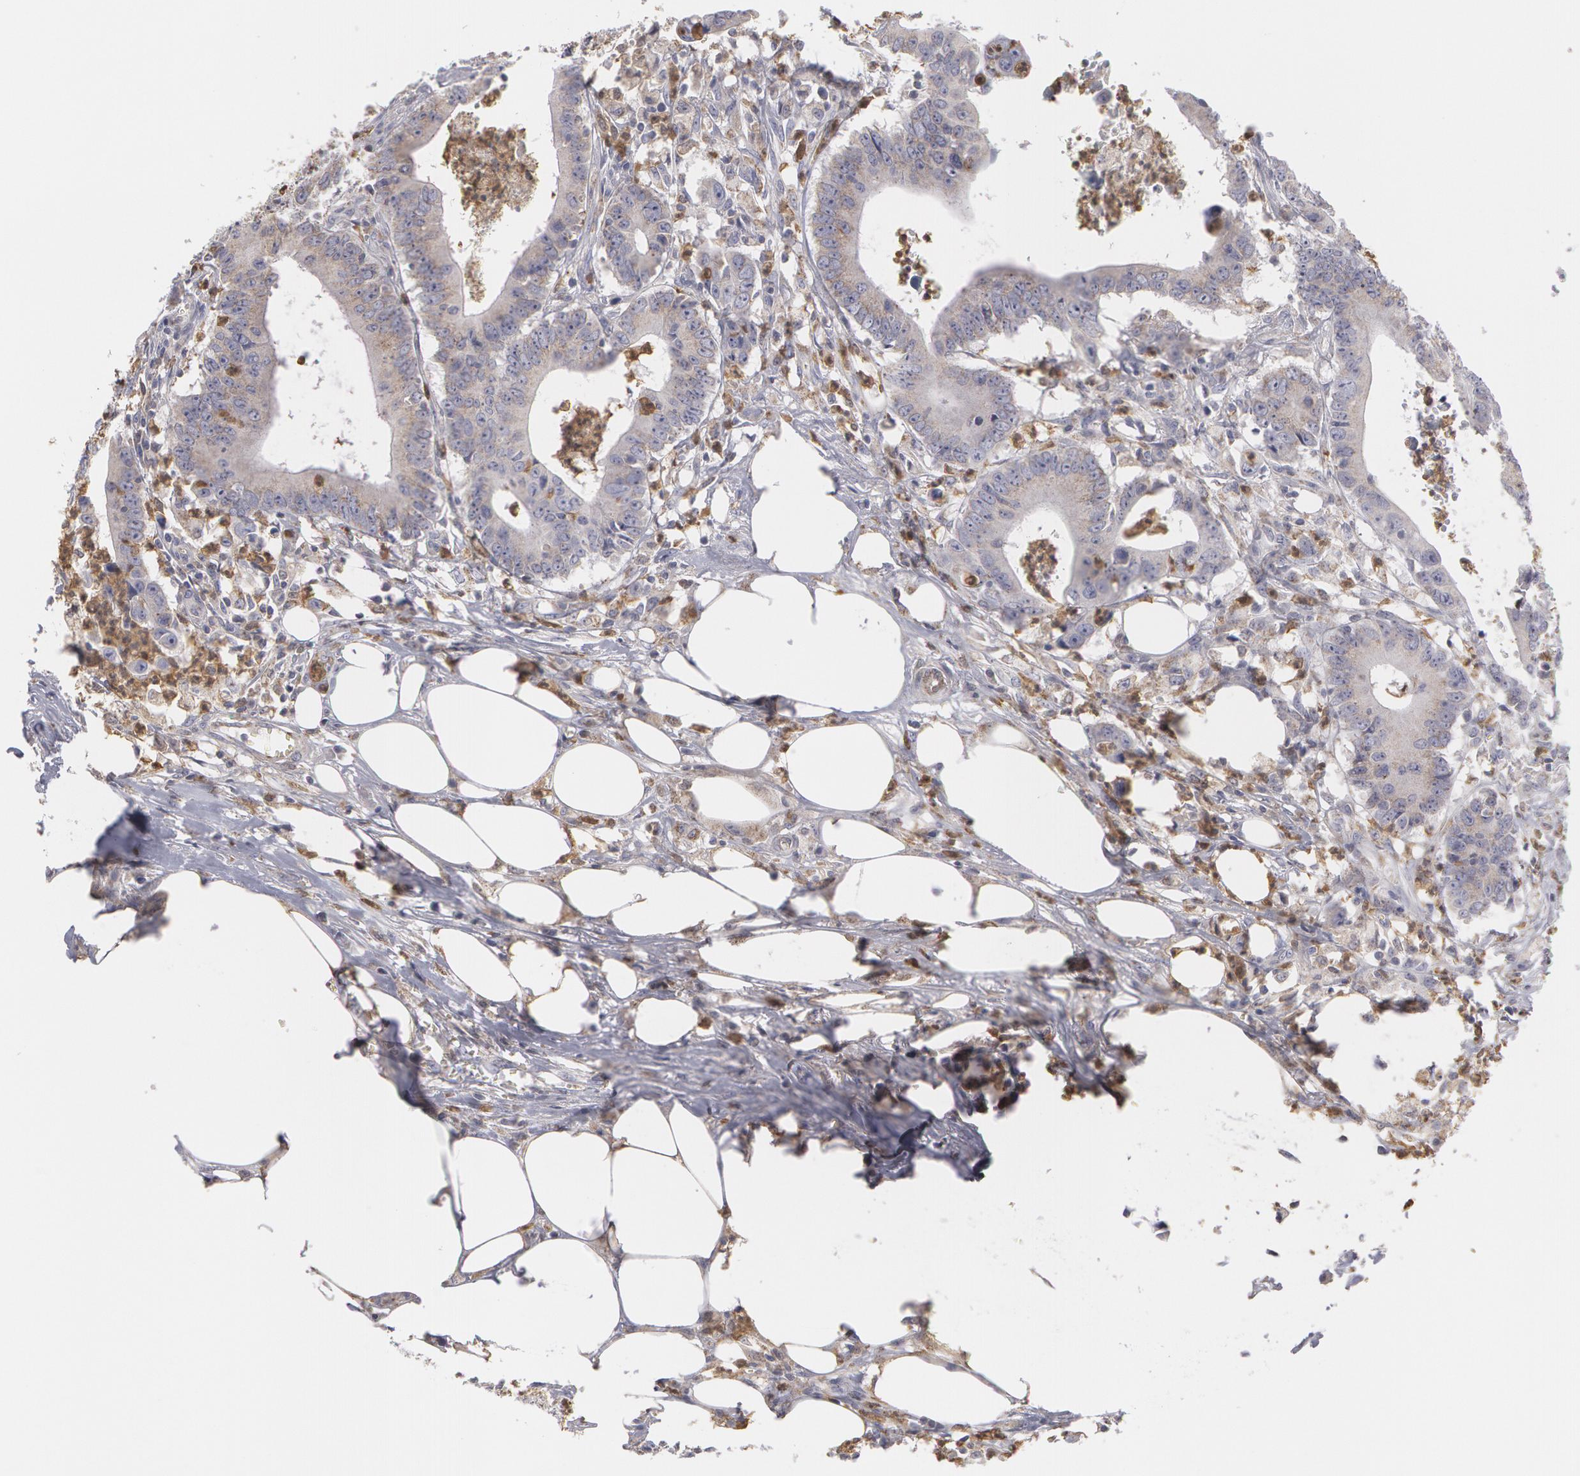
{"staining": {"intensity": "weak", "quantity": "25%-75%", "location": "cytoplasmic/membranous"}, "tissue": "colorectal cancer", "cell_type": "Tumor cells", "image_type": "cancer", "snomed": [{"axis": "morphology", "description": "Adenocarcinoma, NOS"}, {"axis": "topography", "description": "Colon"}], "caption": "Tumor cells demonstrate low levels of weak cytoplasmic/membranous expression in about 25%-75% of cells in human colorectal cancer.", "gene": "CAT", "patient": {"sex": "male", "age": 55}}